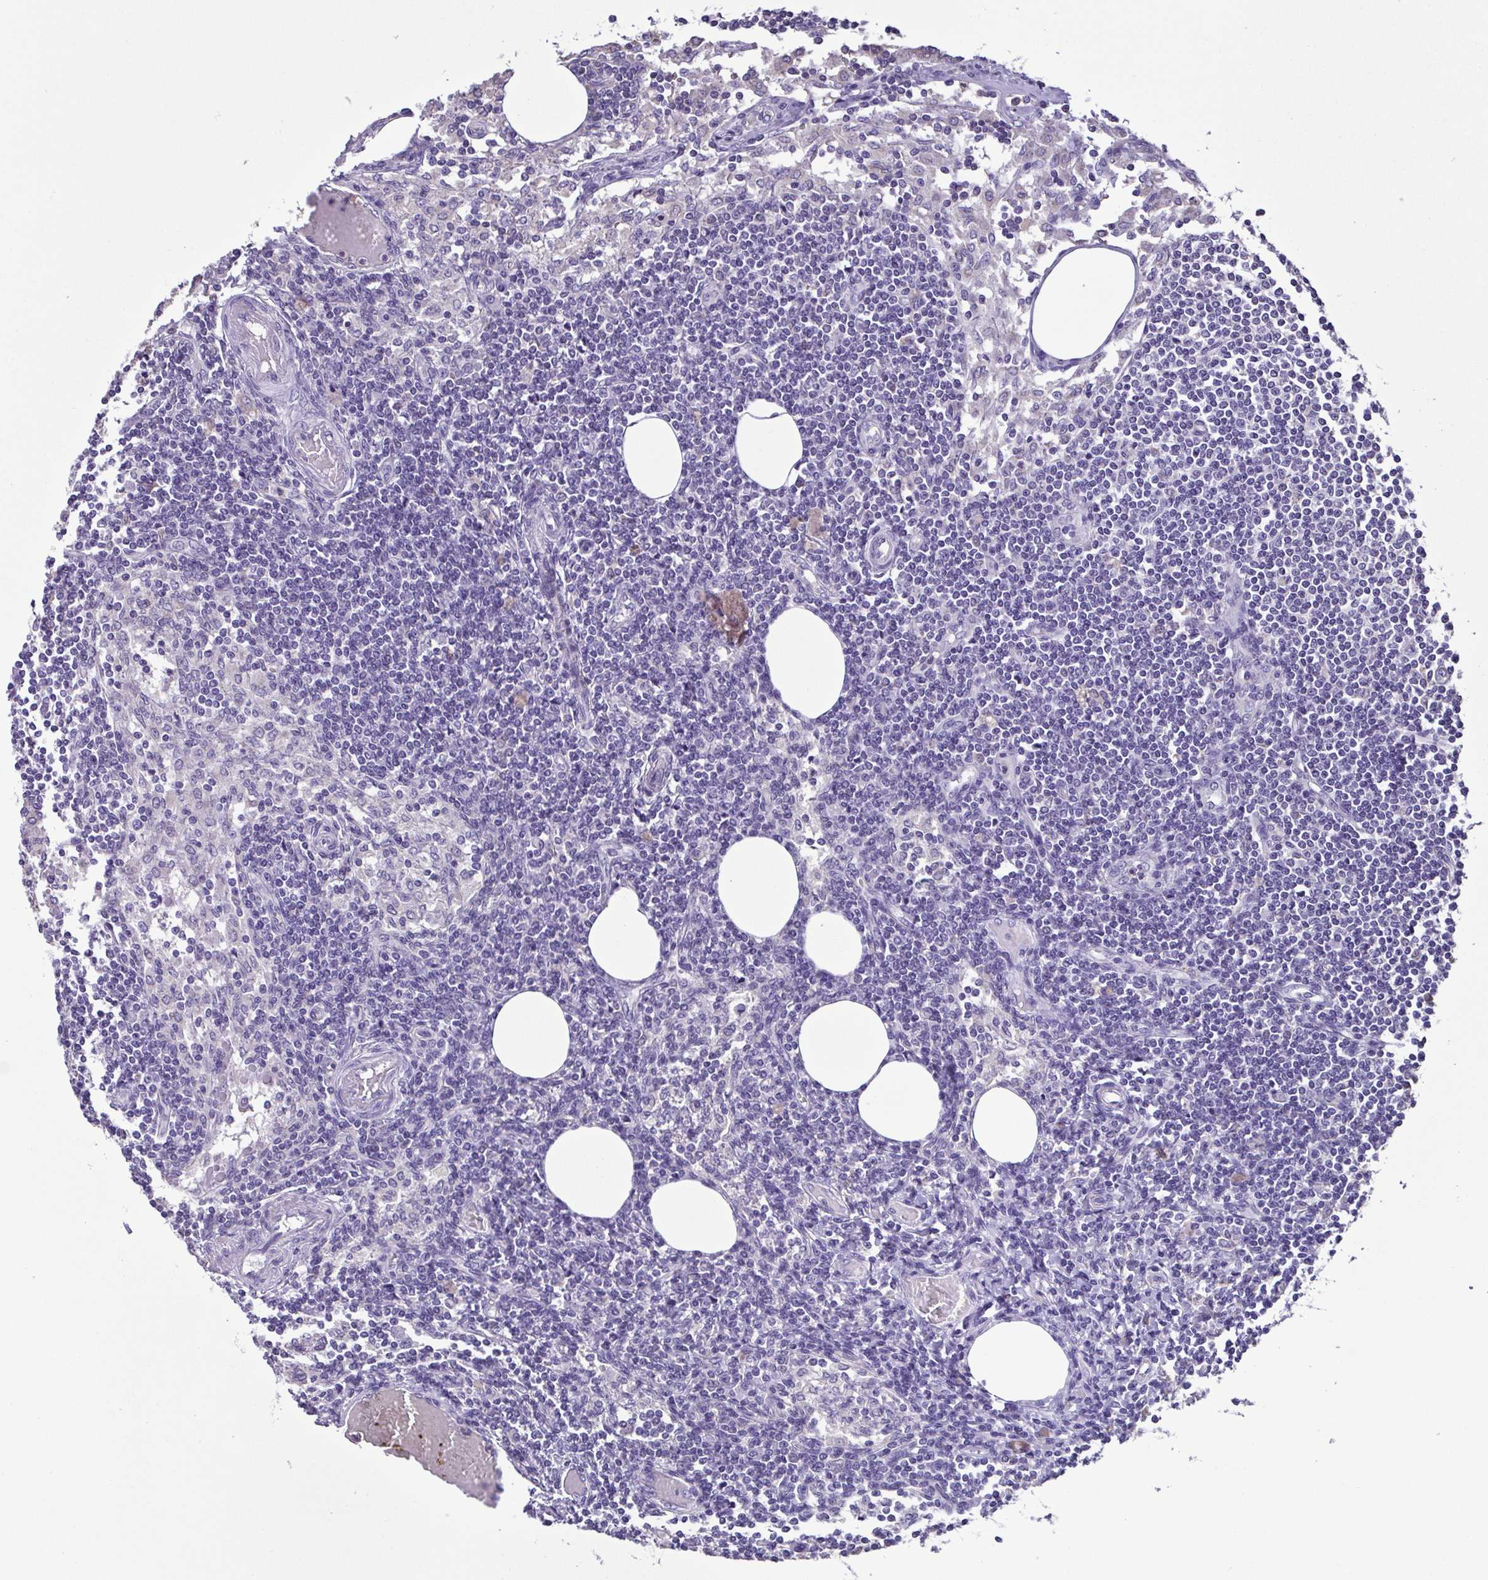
{"staining": {"intensity": "negative", "quantity": "none", "location": "none"}, "tissue": "lymph node", "cell_type": "Germinal center cells", "image_type": "normal", "snomed": [{"axis": "morphology", "description": "Normal tissue, NOS"}, {"axis": "topography", "description": "Lymph node"}], "caption": "Immunohistochemistry image of benign lymph node: lymph node stained with DAB (3,3'-diaminobenzidine) shows no significant protein staining in germinal center cells.", "gene": "CBY2", "patient": {"sex": "female", "age": 69}}